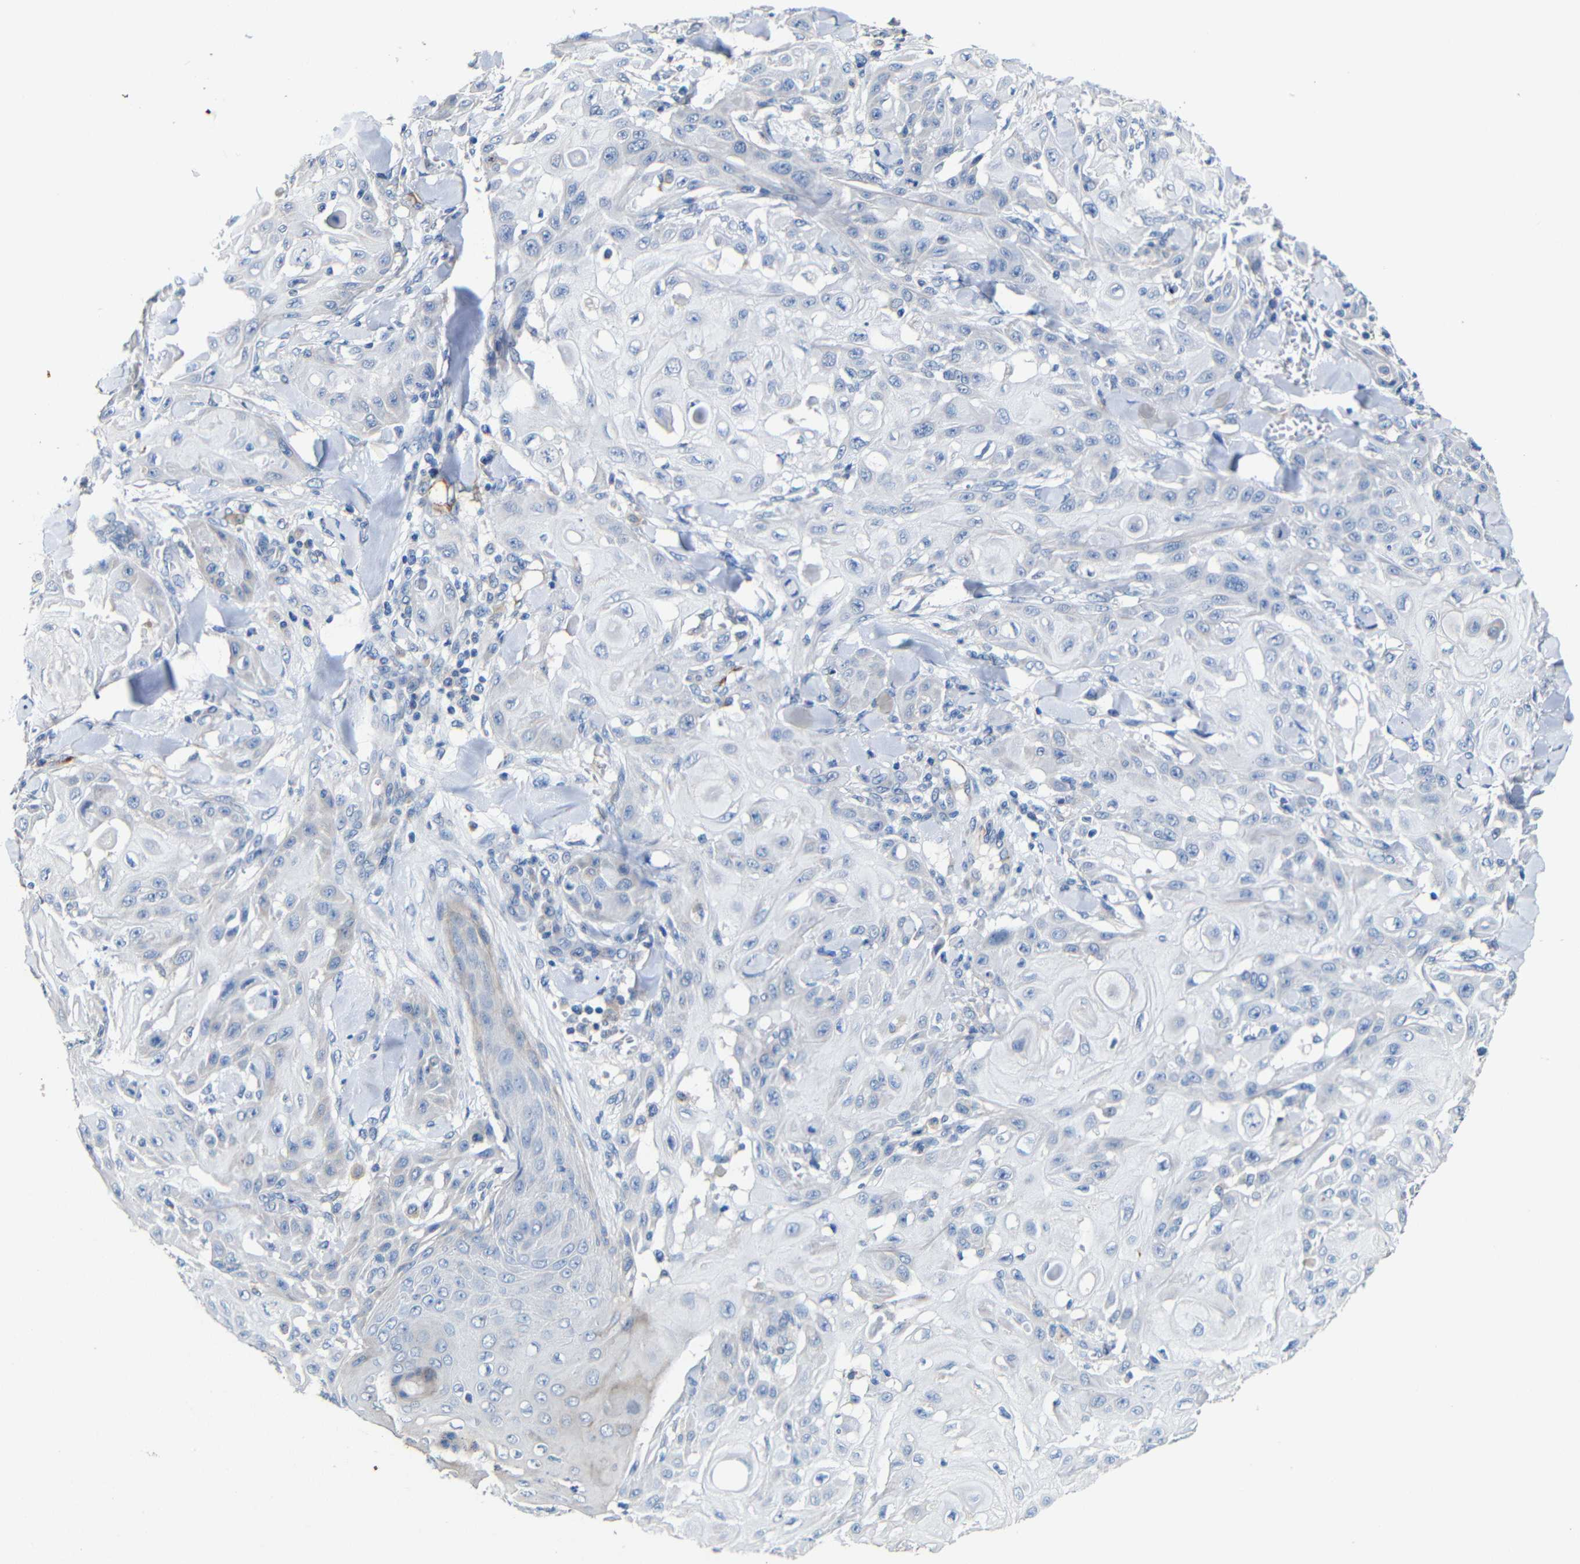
{"staining": {"intensity": "negative", "quantity": "none", "location": "none"}, "tissue": "skin cancer", "cell_type": "Tumor cells", "image_type": "cancer", "snomed": [{"axis": "morphology", "description": "Squamous cell carcinoma, NOS"}, {"axis": "topography", "description": "Skin"}], "caption": "The histopathology image demonstrates no staining of tumor cells in skin squamous cell carcinoma.", "gene": "ACKR2", "patient": {"sex": "male", "age": 24}}